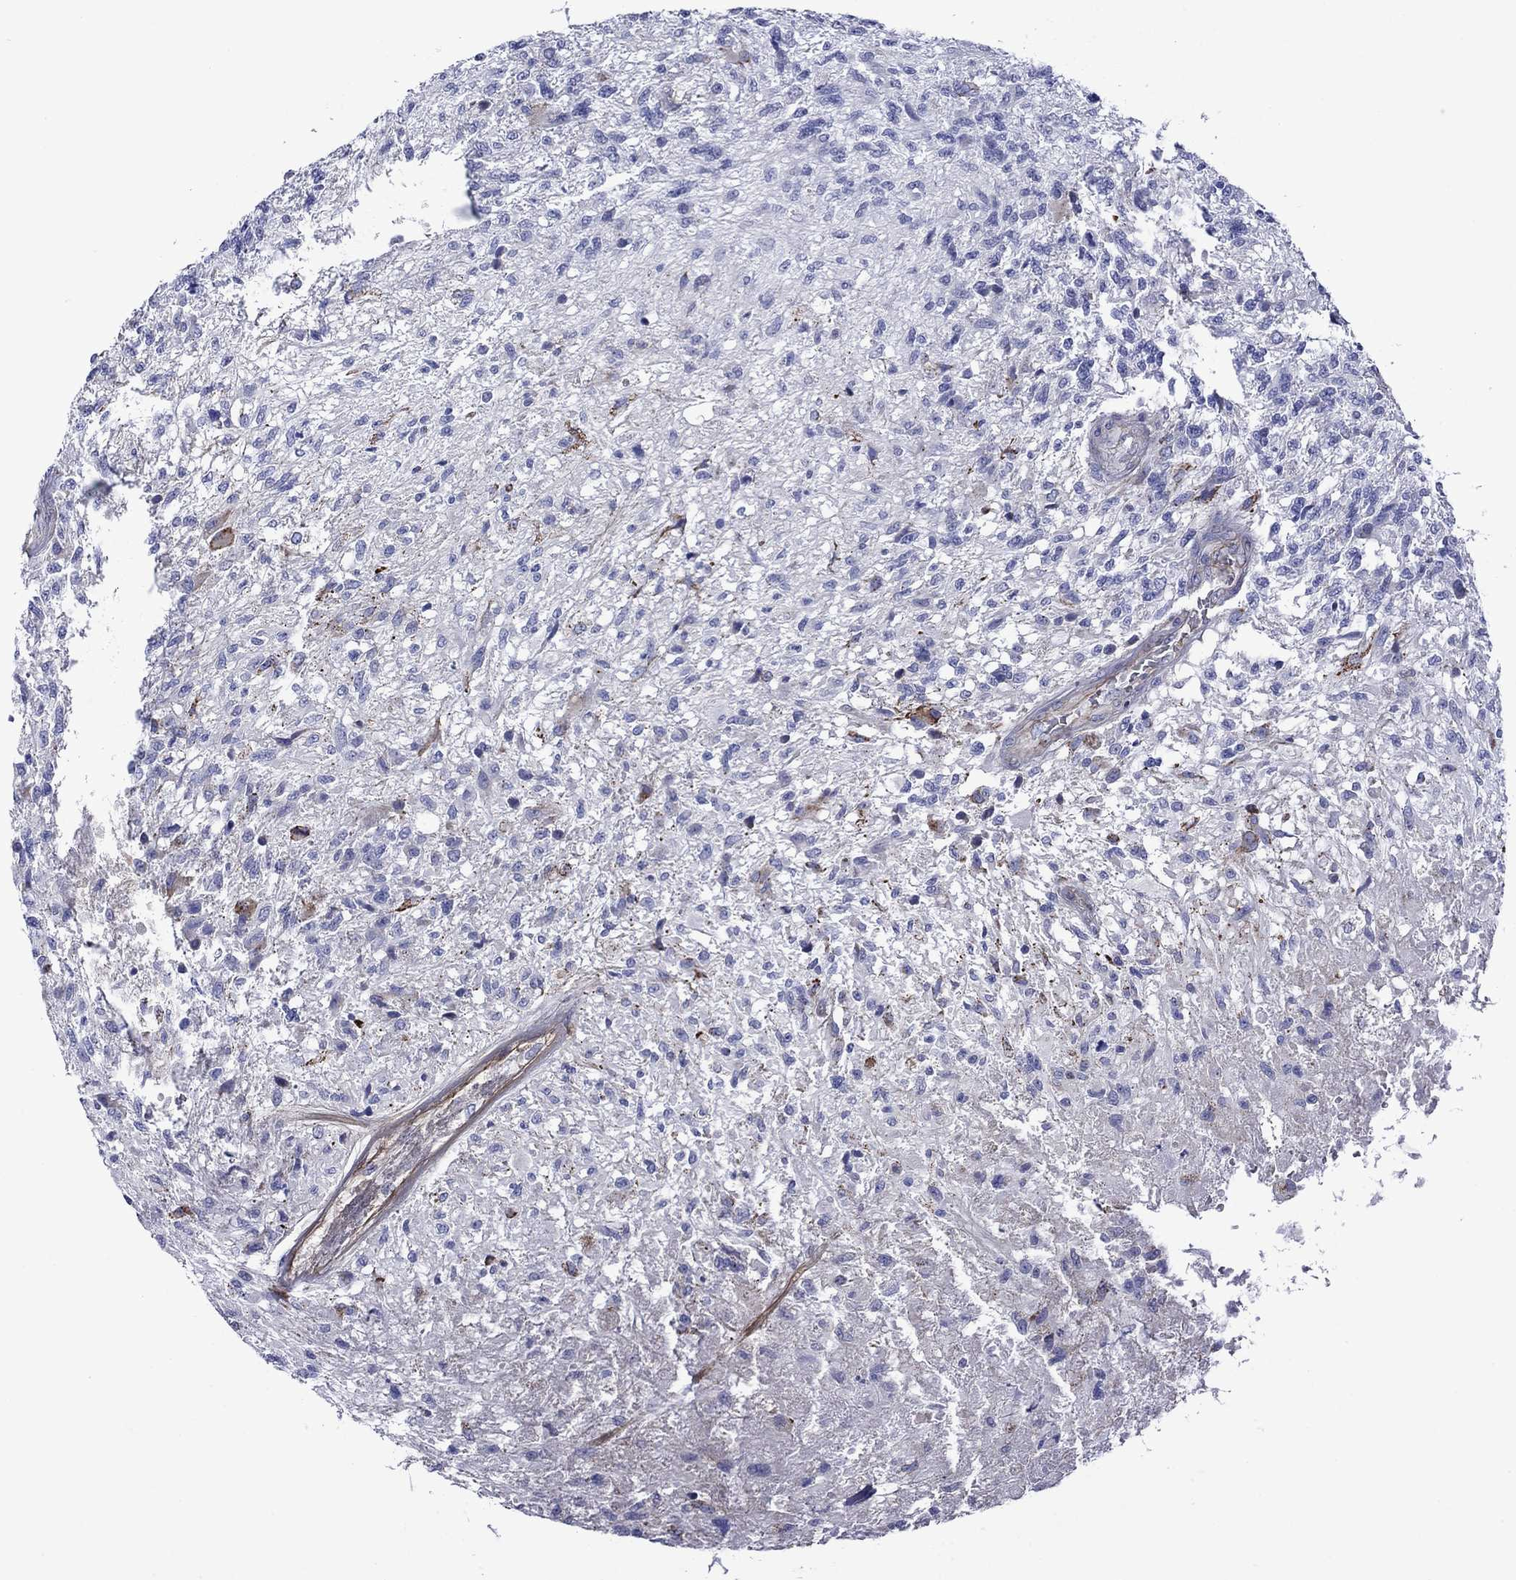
{"staining": {"intensity": "negative", "quantity": "none", "location": "none"}, "tissue": "glioma", "cell_type": "Tumor cells", "image_type": "cancer", "snomed": [{"axis": "morphology", "description": "Glioma, malignant, High grade"}, {"axis": "topography", "description": "Brain"}], "caption": "An image of glioma stained for a protein demonstrates no brown staining in tumor cells.", "gene": "HSPG2", "patient": {"sex": "male", "age": 56}}